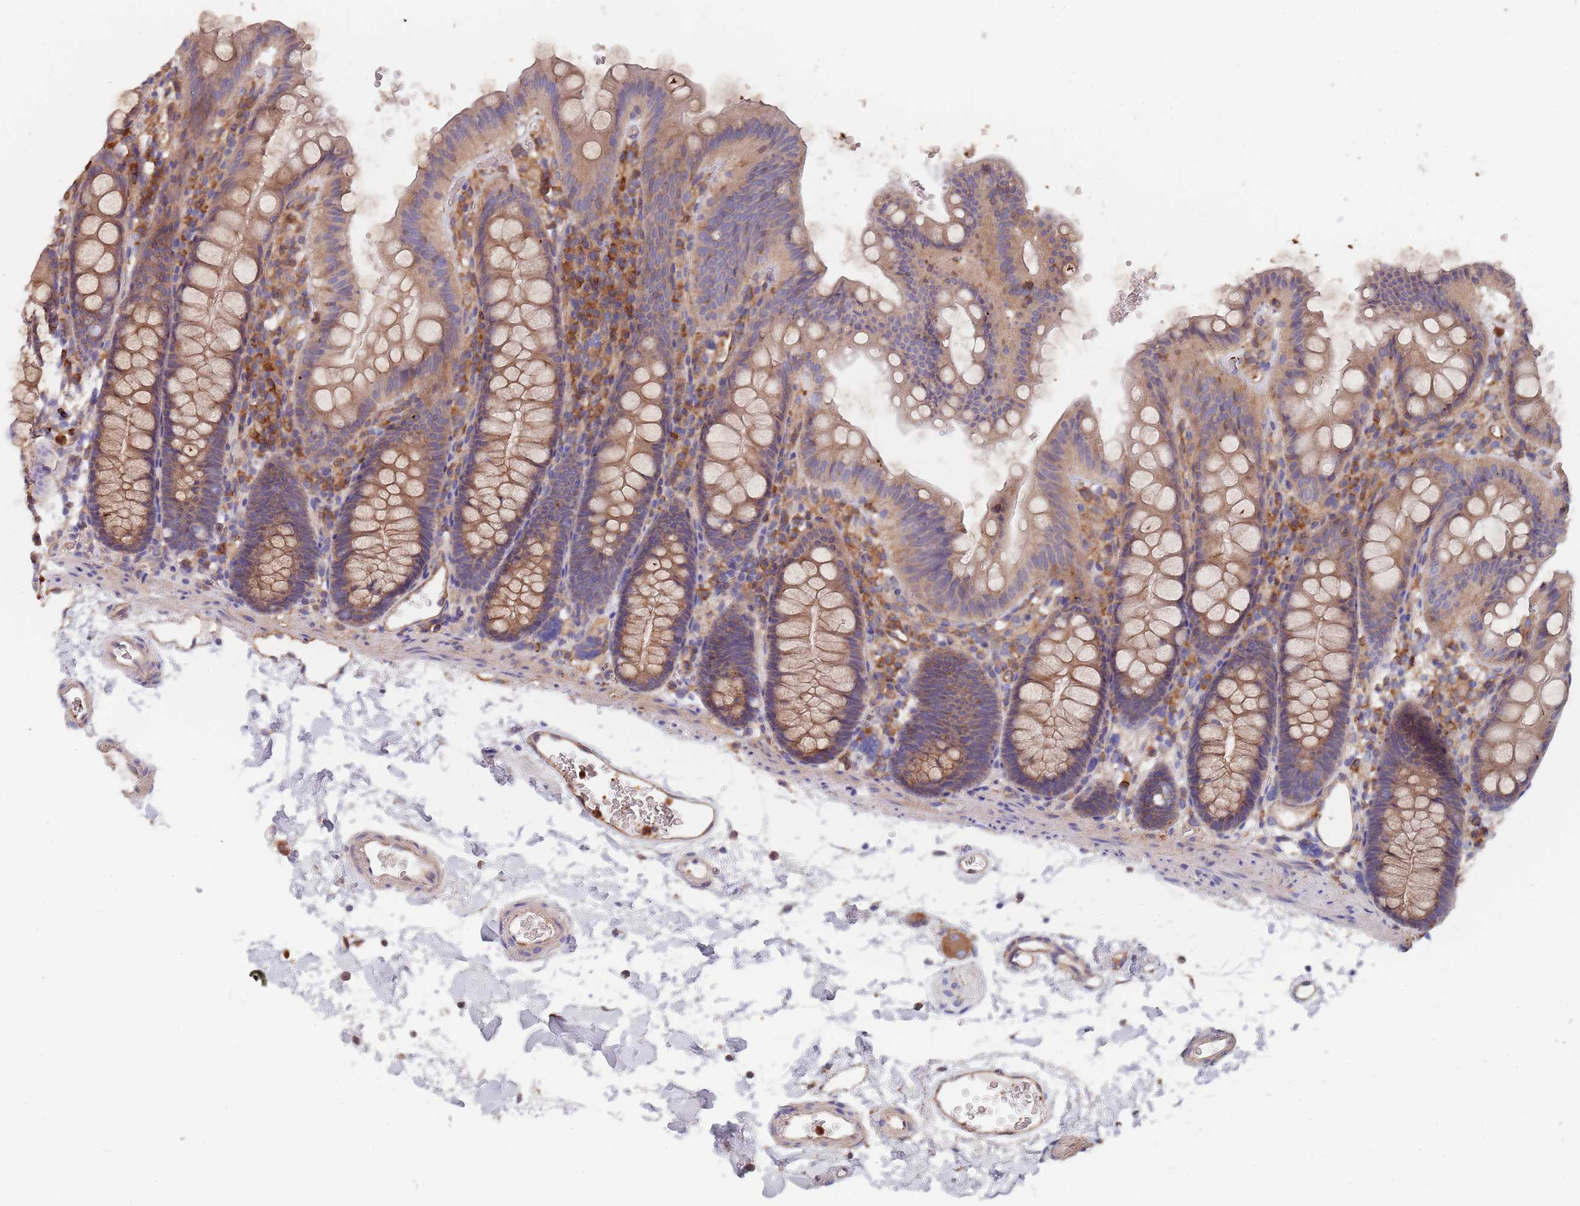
{"staining": {"intensity": "moderate", "quantity": ">75%", "location": "cytoplasmic/membranous"}, "tissue": "colon", "cell_type": "Endothelial cells", "image_type": "normal", "snomed": [{"axis": "morphology", "description": "Normal tissue, NOS"}, {"axis": "topography", "description": "Colon"}], "caption": "Colon was stained to show a protein in brown. There is medium levels of moderate cytoplasmic/membranous staining in about >75% of endothelial cells. Using DAB (brown) and hematoxylin (blue) stains, captured at high magnification using brightfield microscopy.", "gene": "DCUN1D3", "patient": {"sex": "male", "age": 75}}